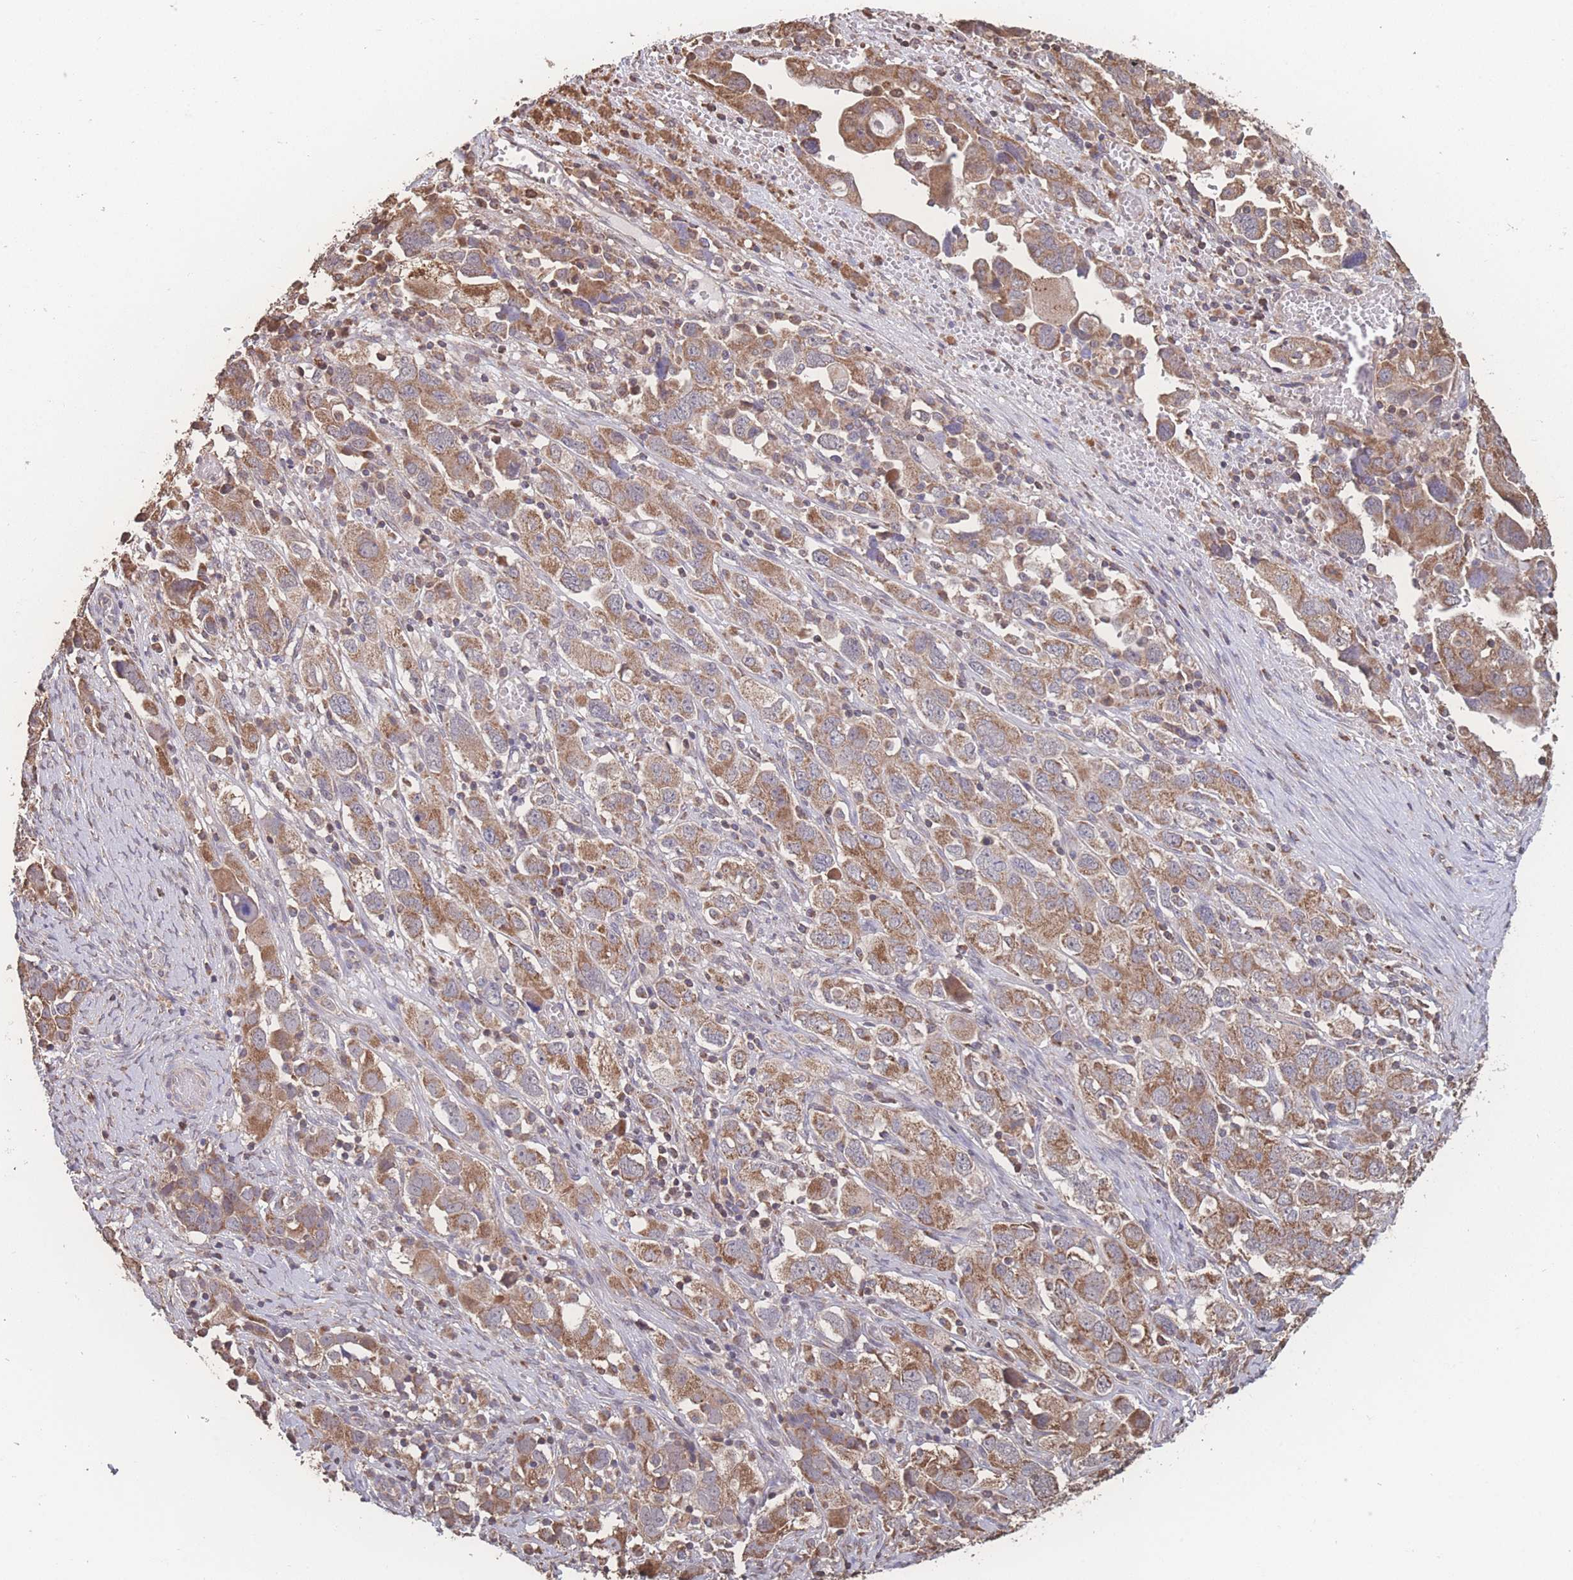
{"staining": {"intensity": "moderate", "quantity": ">75%", "location": "cytoplasmic/membranous"}, "tissue": "ovarian cancer", "cell_type": "Tumor cells", "image_type": "cancer", "snomed": [{"axis": "morphology", "description": "Carcinoma, NOS"}, {"axis": "morphology", "description": "Cystadenocarcinoma, serous, NOS"}, {"axis": "topography", "description": "Ovary"}], "caption": "A medium amount of moderate cytoplasmic/membranous positivity is present in about >75% of tumor cells in carcinoma (ovarian) tissue. Using DAB (3,3'-diaminobenzidine) (brown) and hematoxylin (blue) stains, captured at high magnification using brightfield microscopy.", "gene": "SGSM3", "patient": {"sex": "female", "age": 69}}